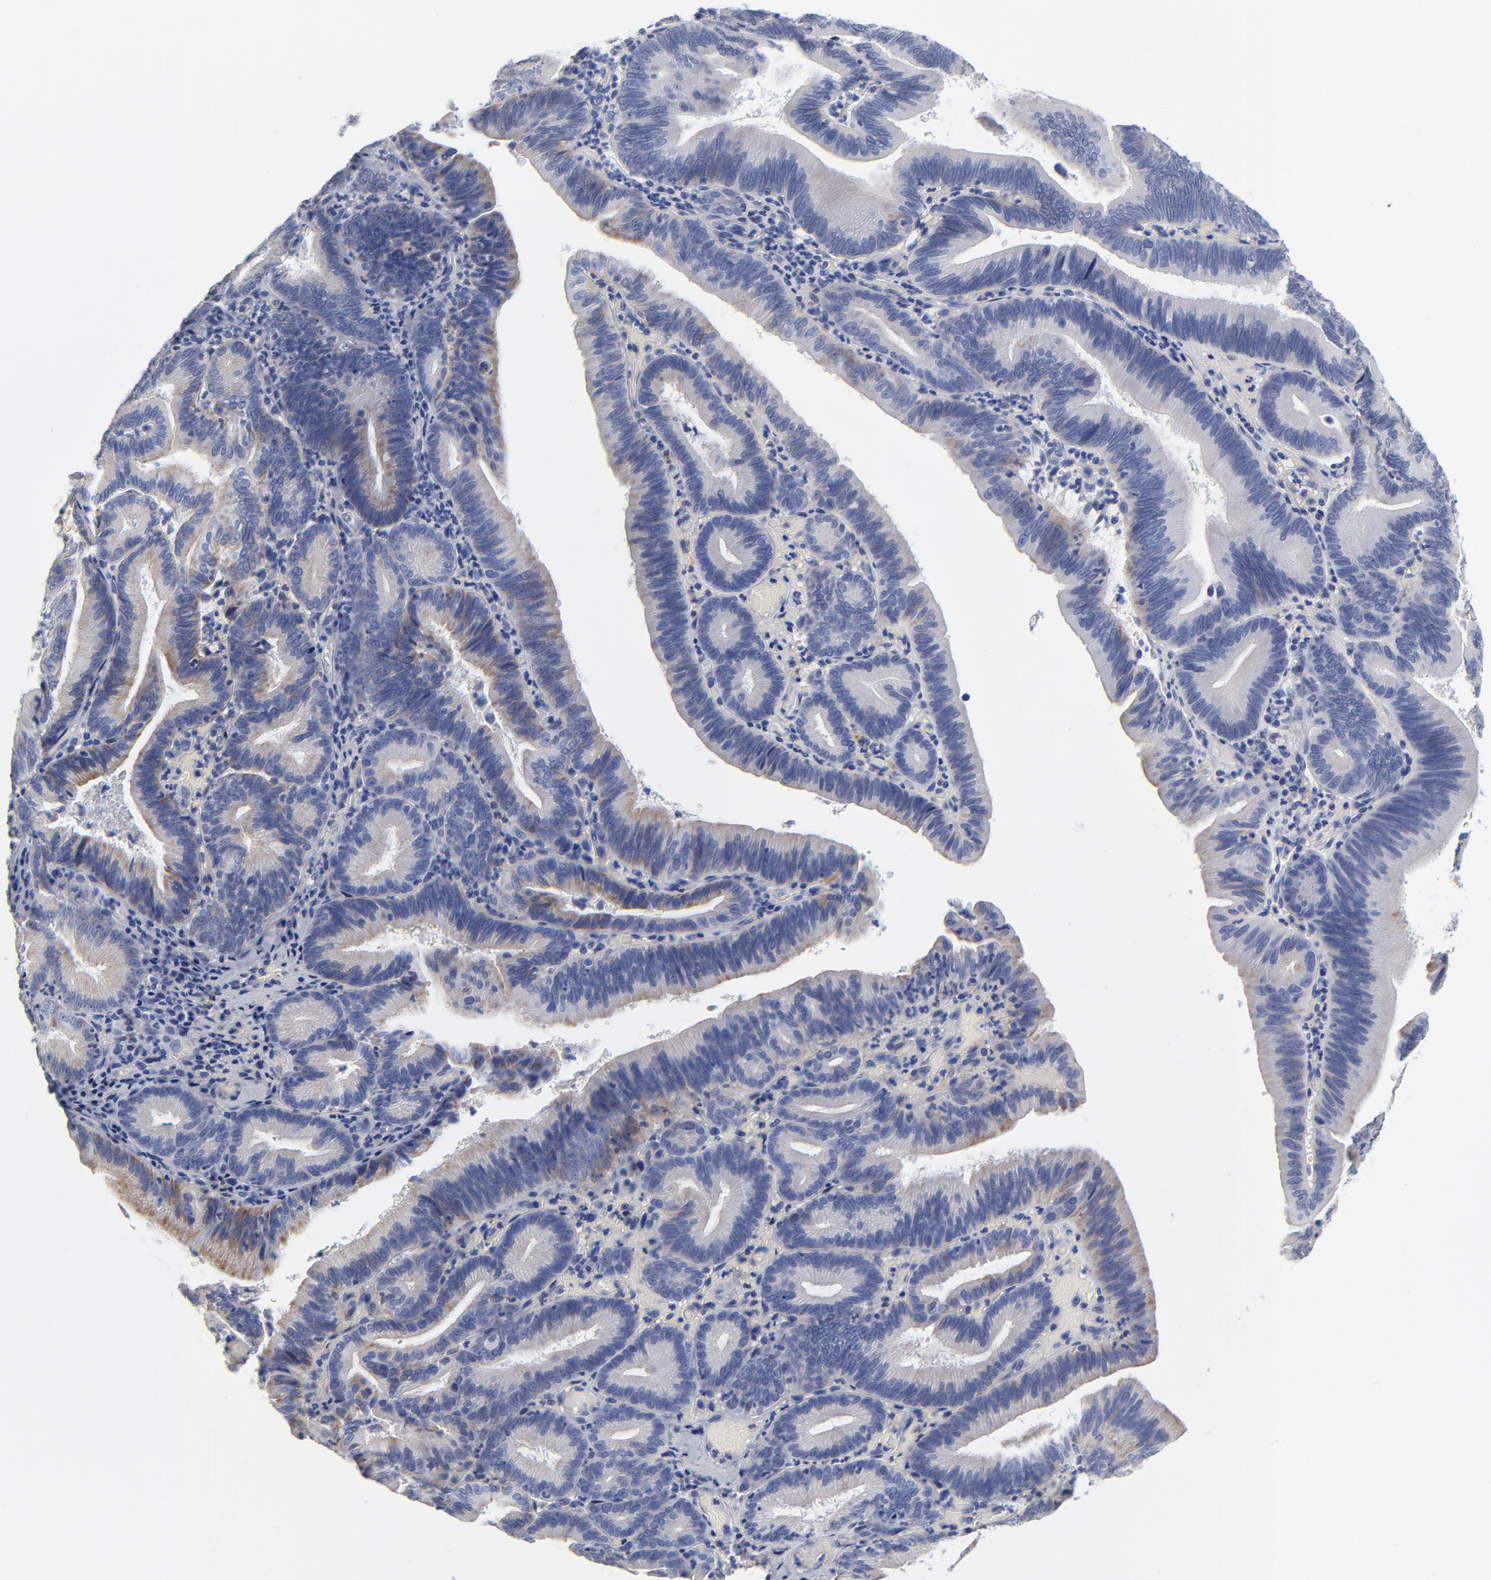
{"staining": {"intensity": "negative", "quantity": "none", "location": "none"}, "tissue": "pancreatic cancer", "cell_type": "Tumor cells", "image_type": "cancer", "snomed": [{"axis": "morphology", "description": "Adenocarcinoma, NOS"}, {"axis": "topography", "description": "Pancreas"}], "caption": "Pancreatic cancer was stained to show a protein in brown. There is no significant expression in tumor cells.", "gene": "PTP4A1", "patient": {"sex": "male", "age": 82}}